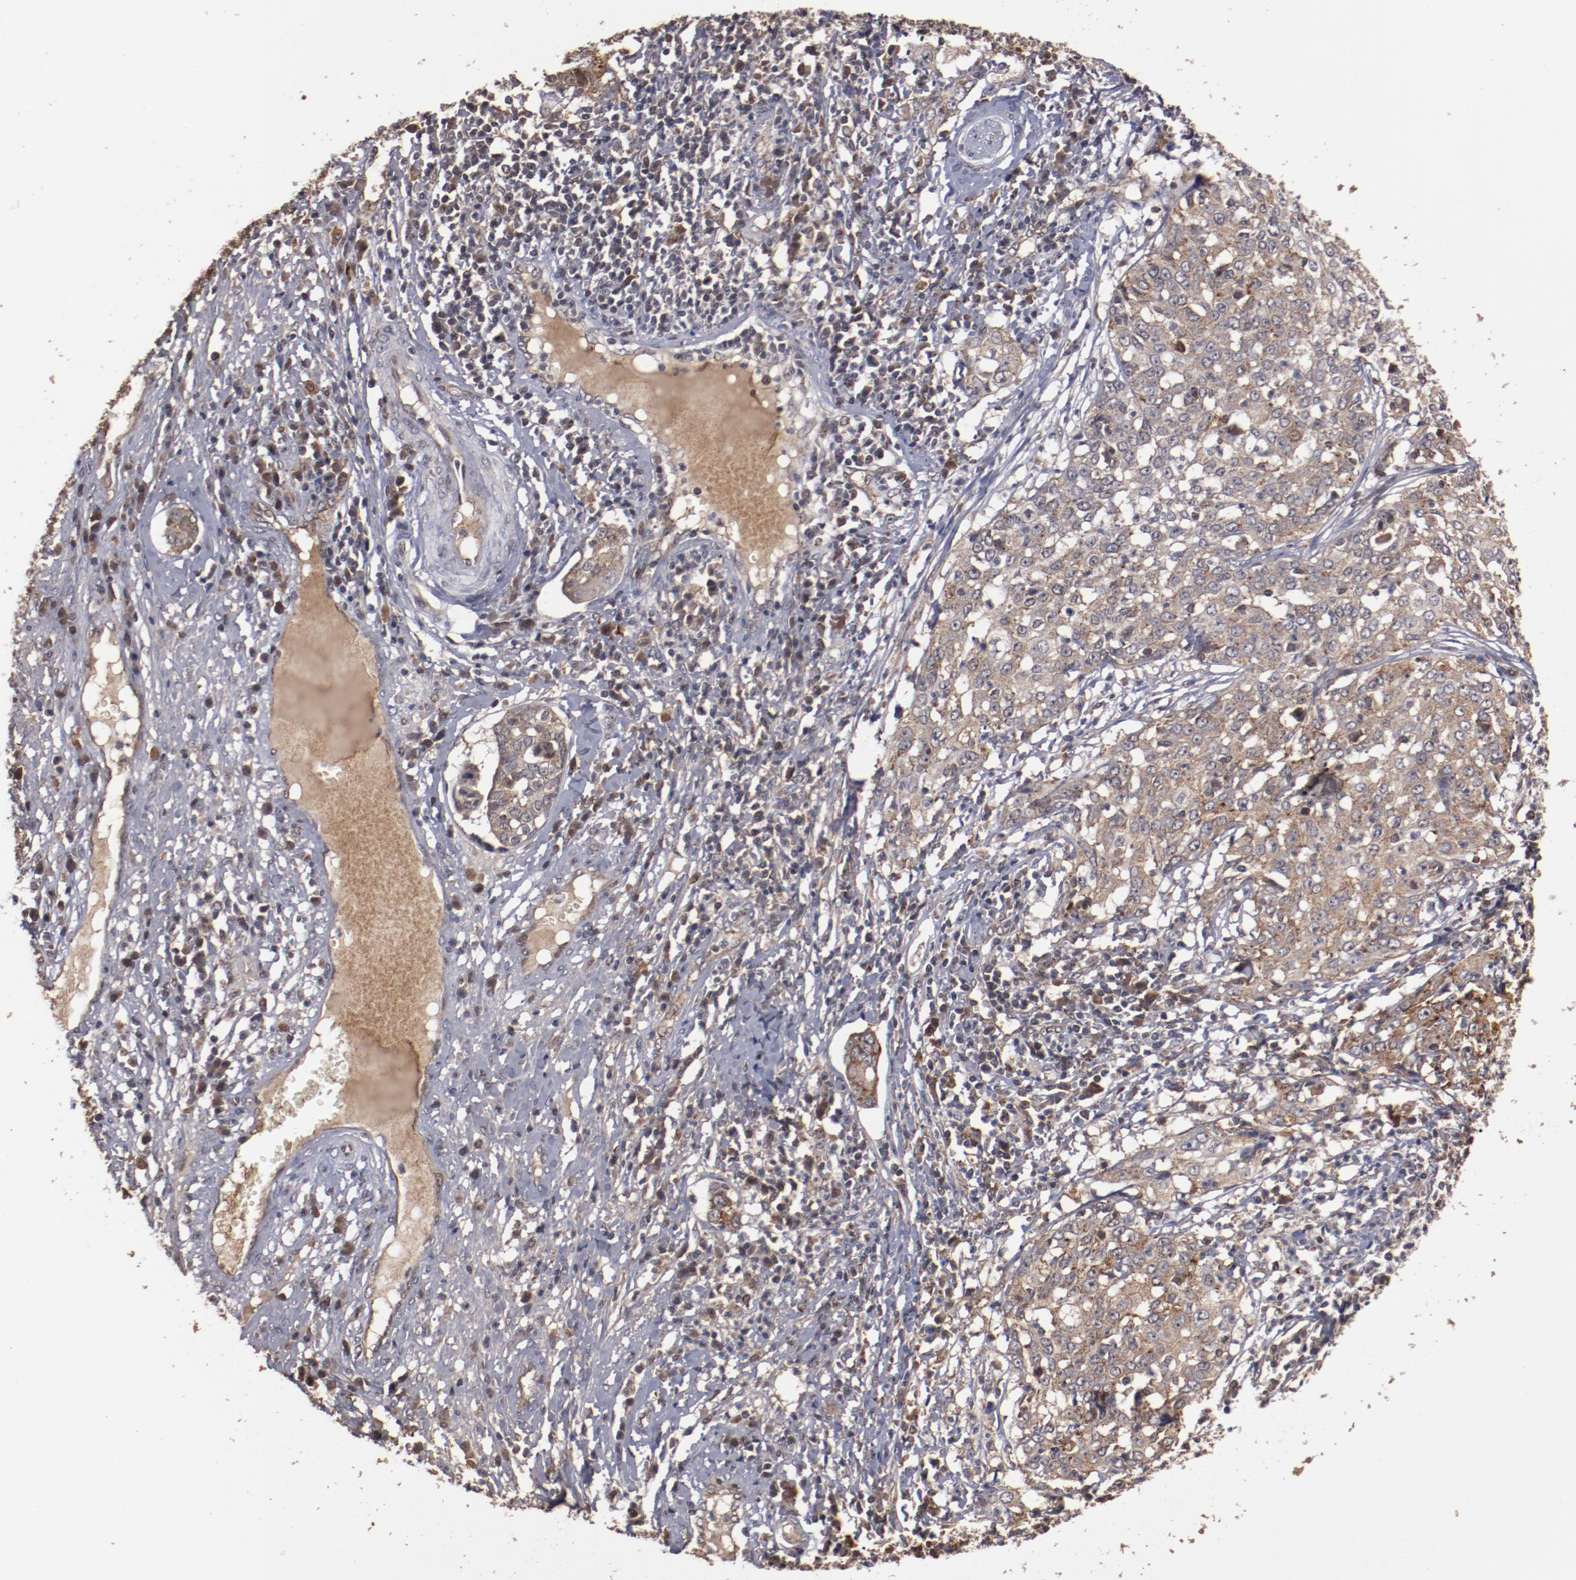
{"staining": {"intensity": "moderate", "quantity": ">75%", "location": "cytoplasmic/membranous"}, "tissue": "cervical cancer", "cell_type": "Tumor cells", "image_type": "cancer", "snomed": [{"axis": "morphology", "description": "Squamous cell carcinoma, NOS"}, {"axis": "topography", "description": "Cervix"}], "caption": "Immunohistochemistry (IHC) micrograph of cervical squamous cell carcinoma stained for a protein (brown), which displays medium levels of moderate cytoplasmic/membranous staining in about >75% of tumor cells.", "gene": "TENM1", "patient": {"sex": "female", "age": 39}}